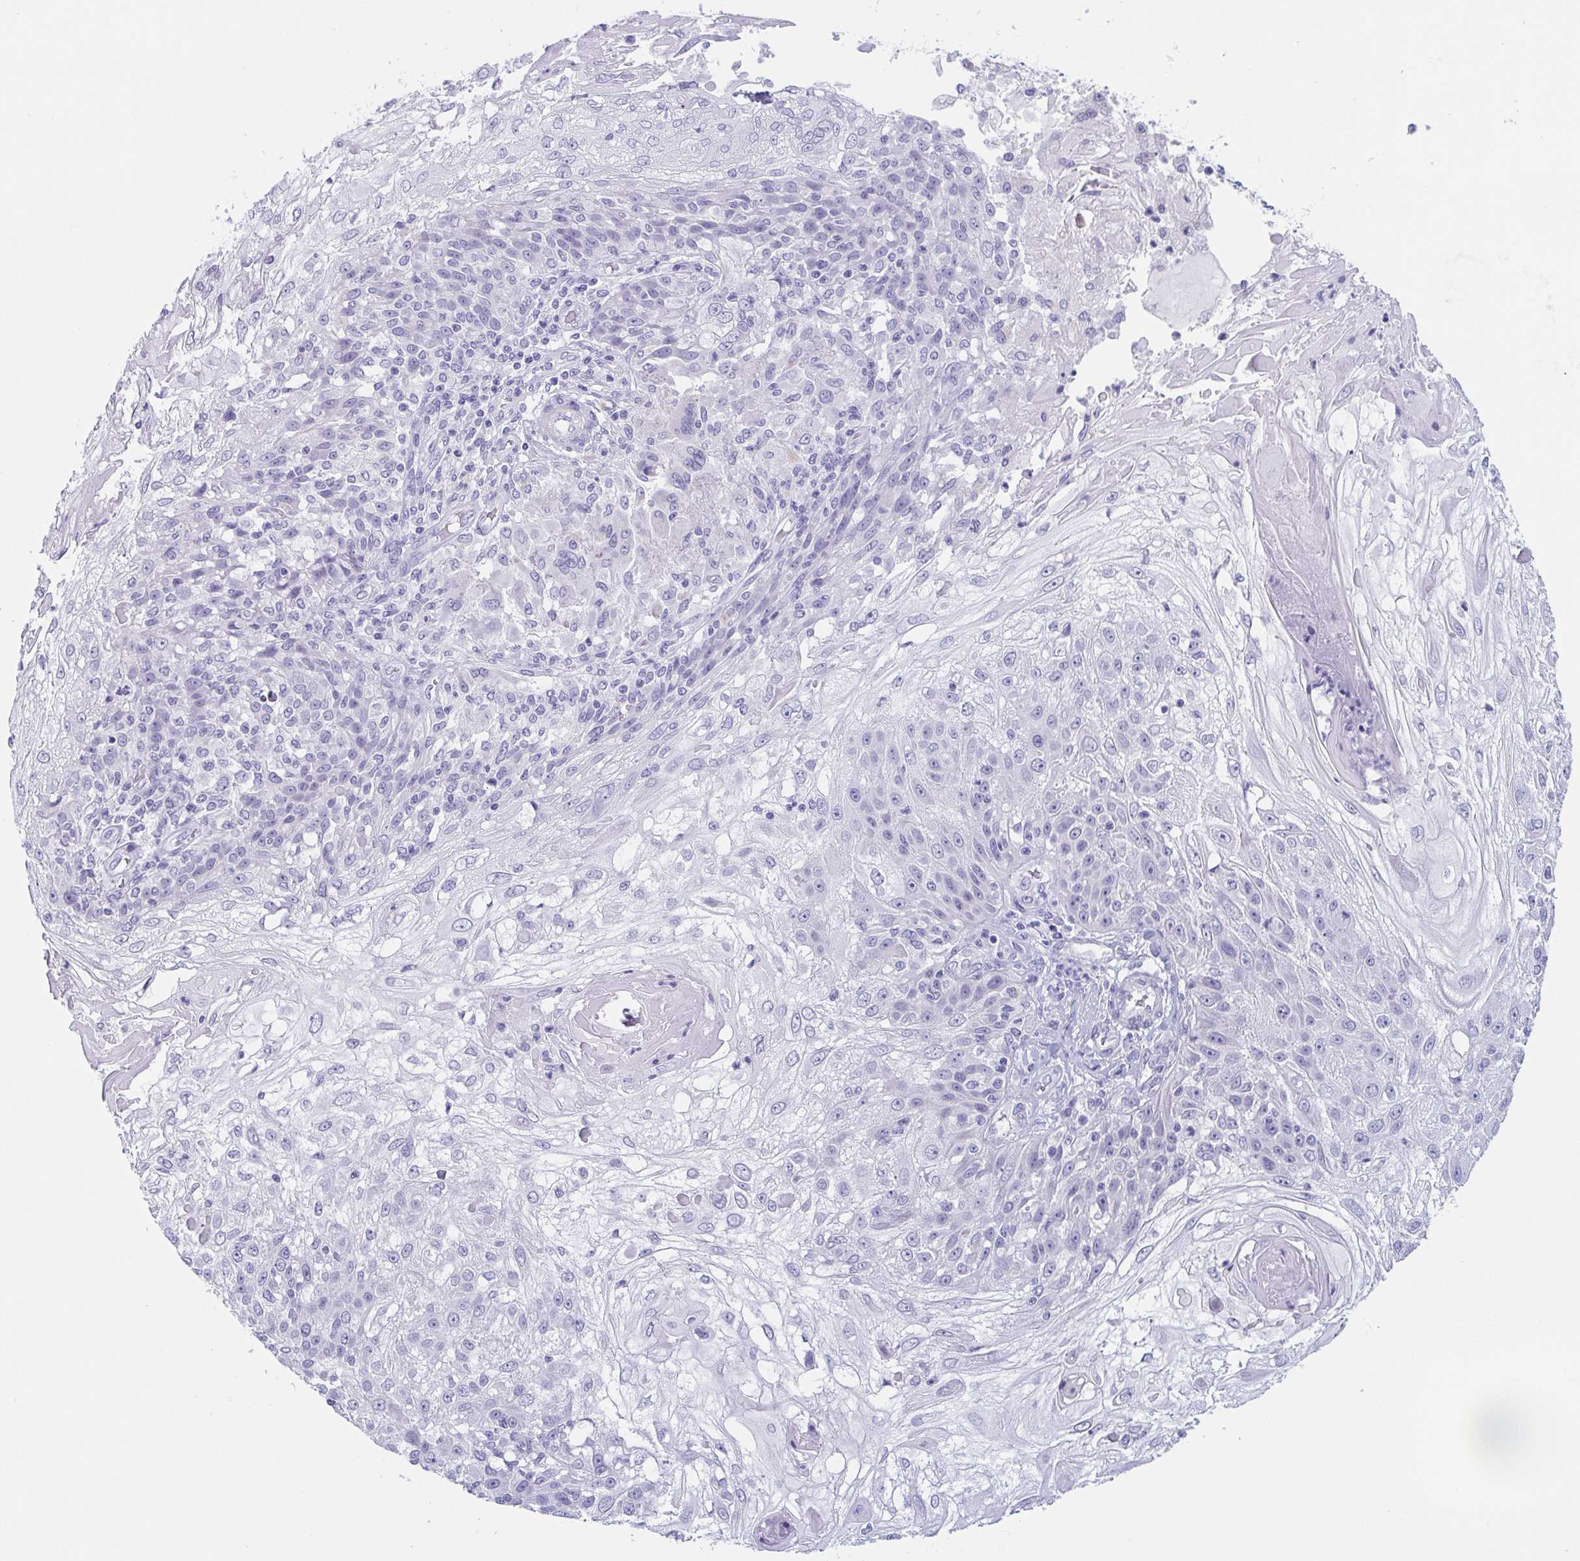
{"staining": {"intensity": "negative", "quantity": "none", "location": "none"}, "tissue": "skin cancer", "cell_type": "Tumor cells", "image_type": "cancer", "snomed": [{"axis": "morphology", "description": "Normal tissue, NOS"}, {"axis": "morphology", "description": "Squamous cell carcinoma, NOS"}, {"axis": "topography", "description": "Skin"}], "caption": "Skin squamous cell carcinoma was stained to show a protein in brown. There is no significant positivity in tumor cells. (IHC, brightfield microscopy, high magnification).", "gene": "TAGLN3", "patient": {"sex": "female", "age": 83}}